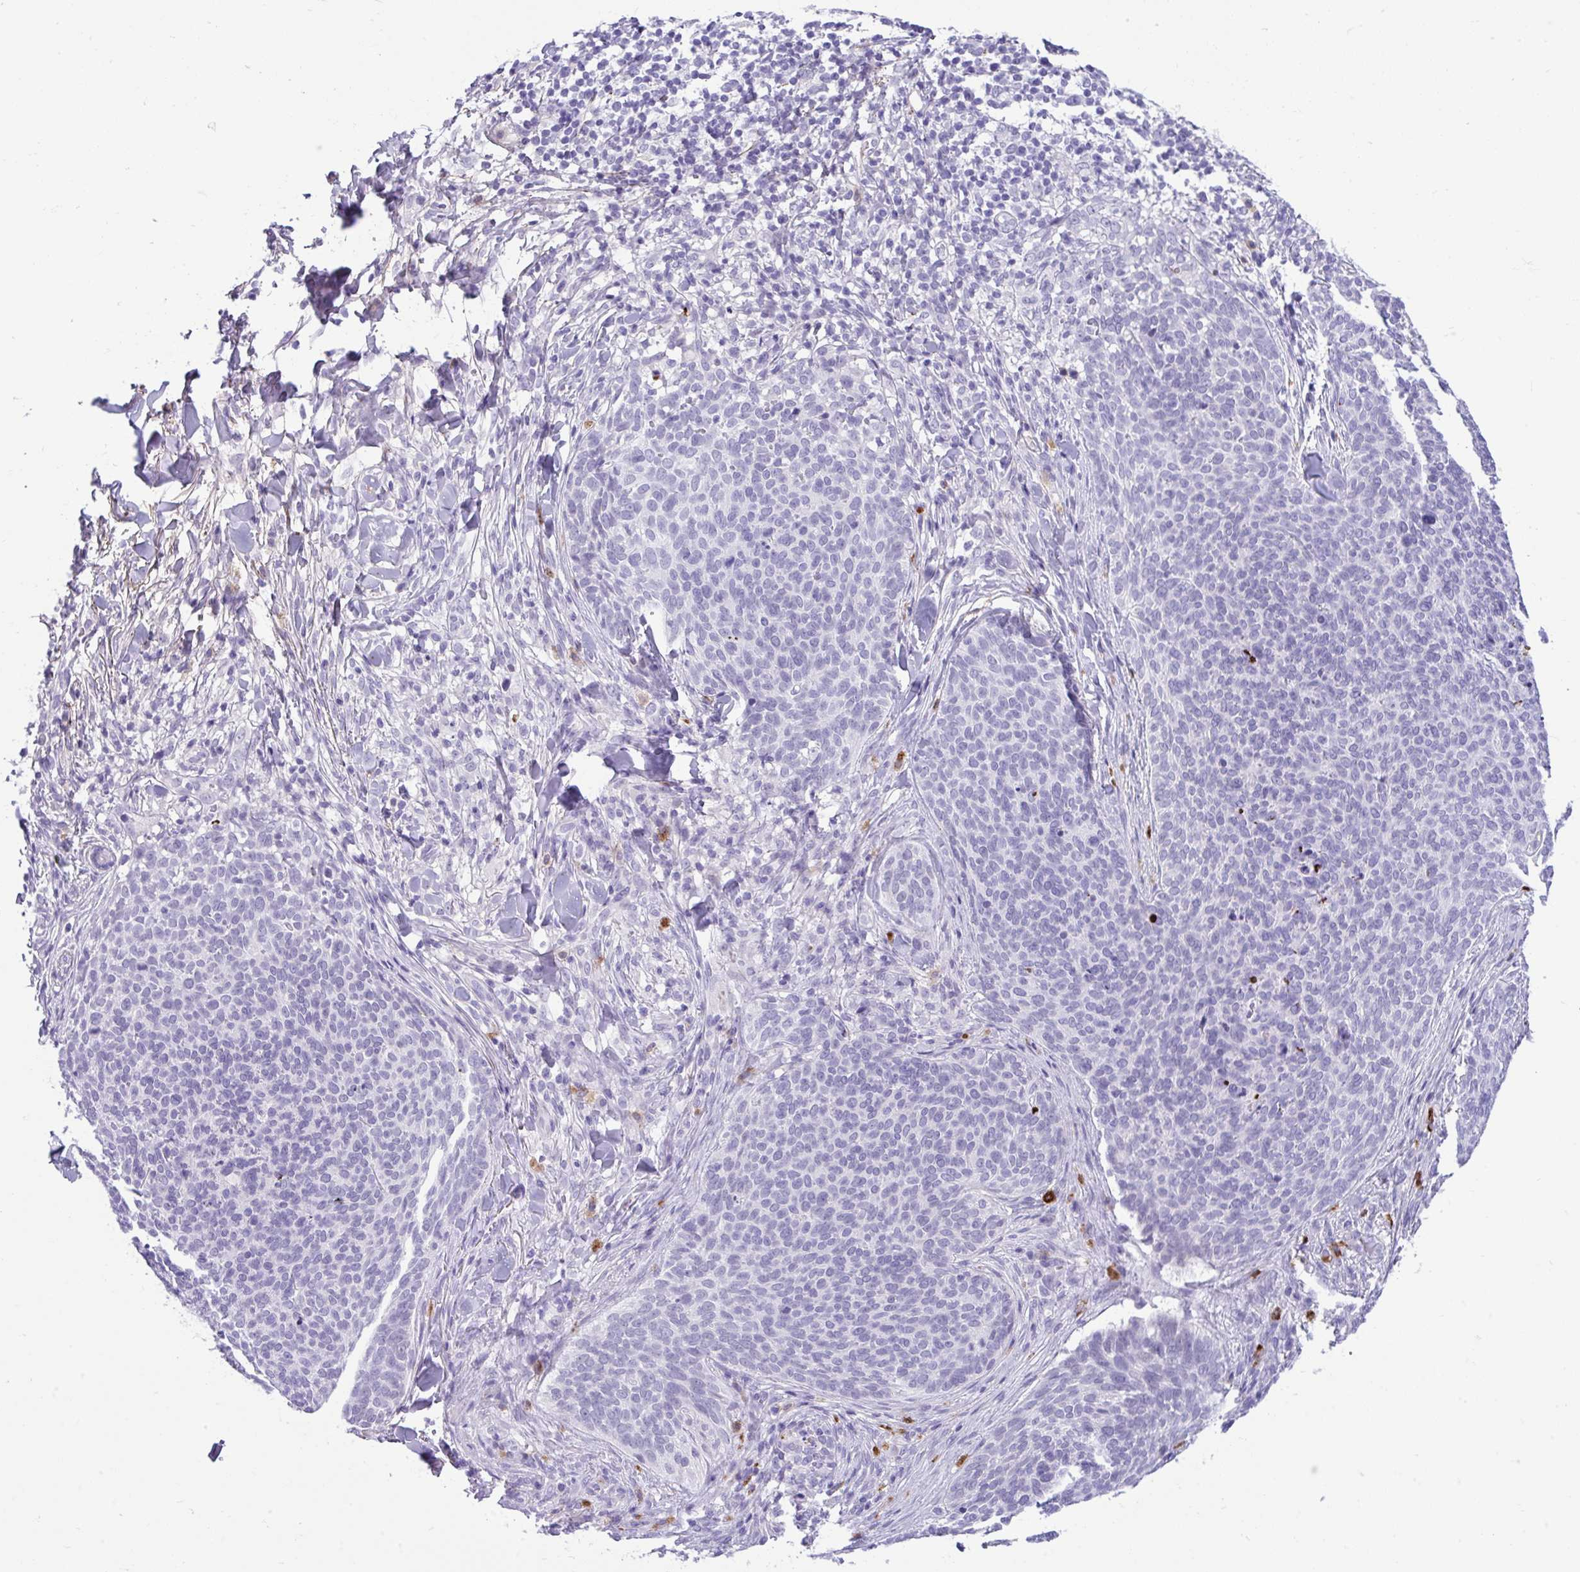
{"staining": {"intensity": "negative", "quantity": "none", "location": "none"}, "tissue": "skin cancer", "cell_type": "Tumor cells", "image_type": "cancer", "snomed": [{"axis": "morphology", "description": "Basal cell carcinoma"}, {"axis": "topography", "description": "Skin"}, {"axis": "topography", "description": "Skin of face"}], "caption": "DAB immunohistochemical staining of skin basal cell carcinoma exhibits no significant expression in tumor cells.", "gene": "PIGZ", "patient": {"sex": "male", "age": 56}}